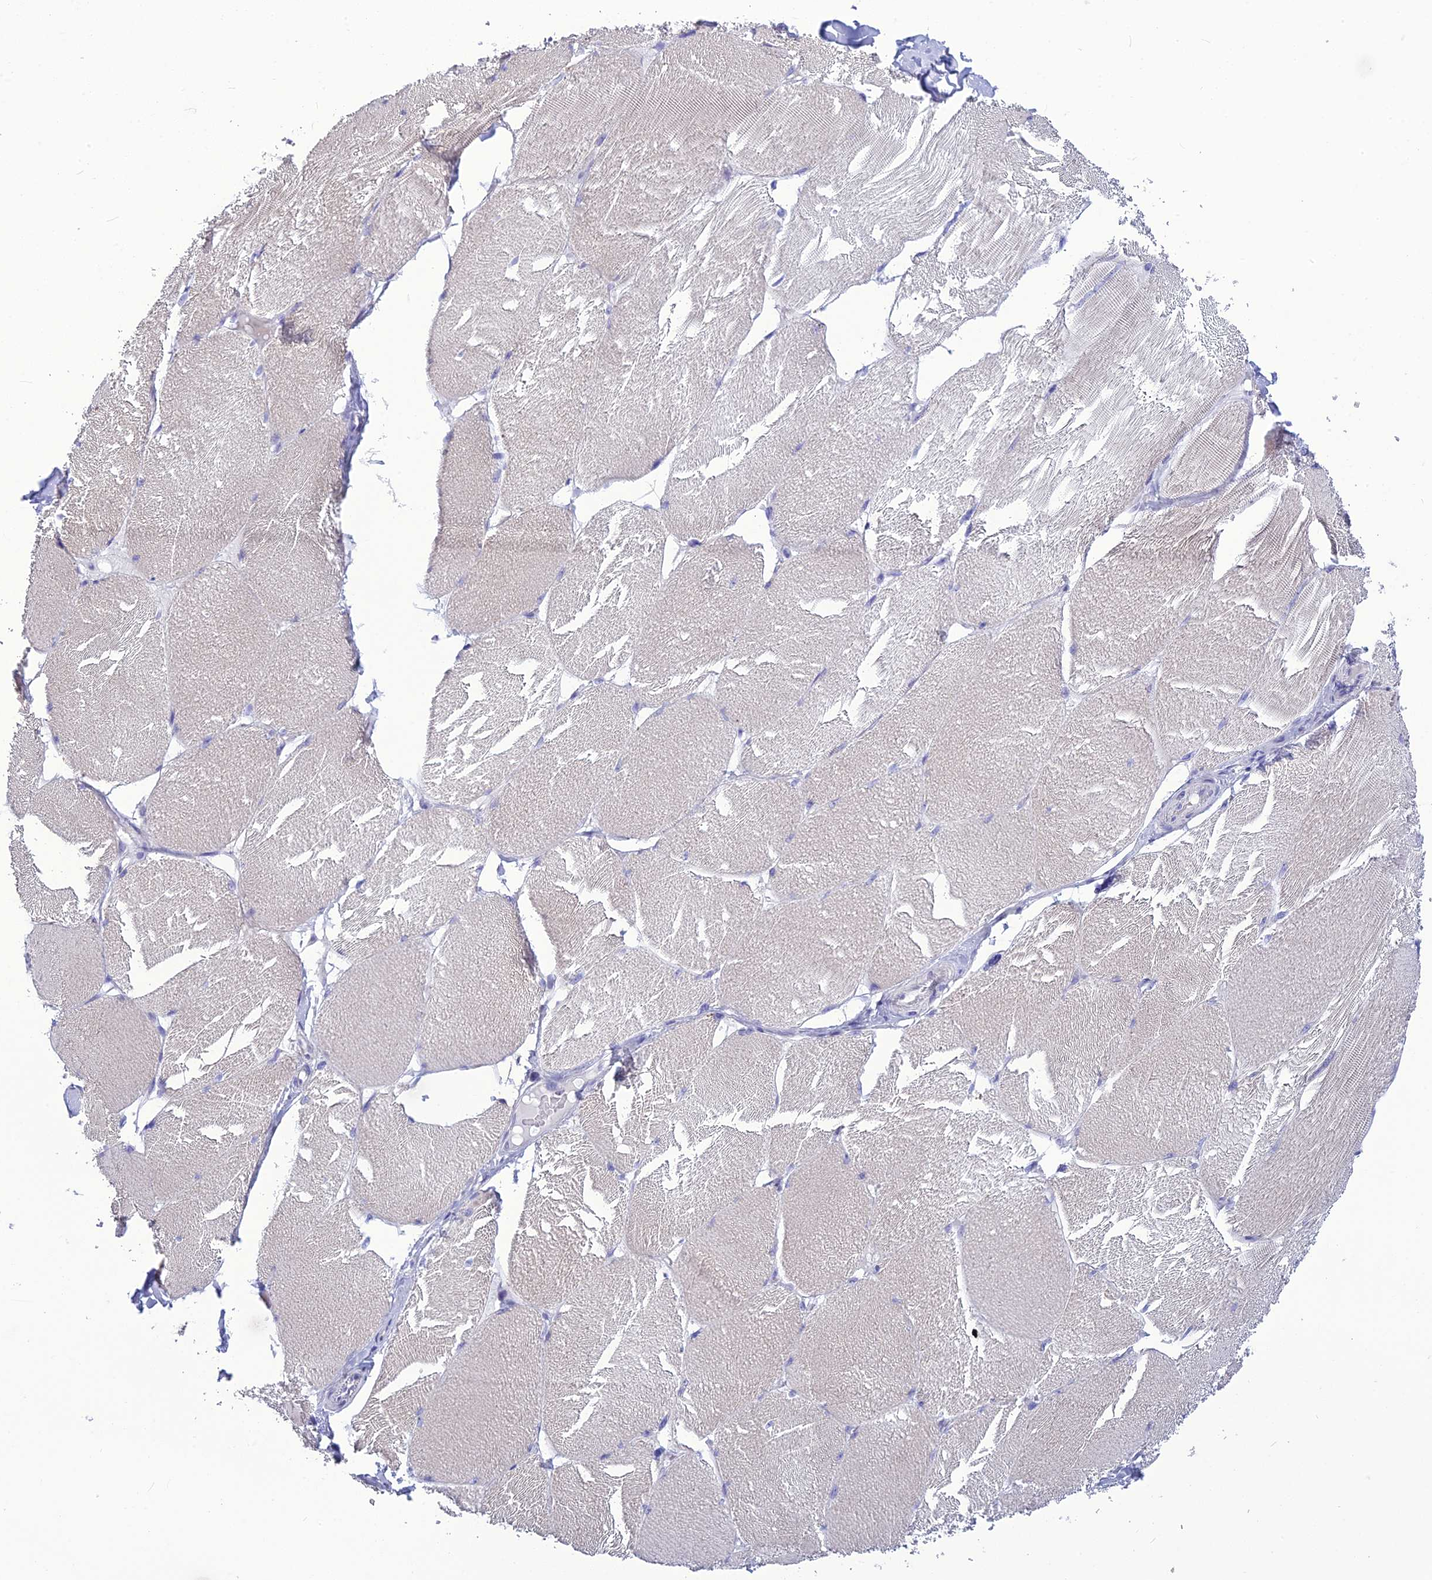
{"staining": {"intensity": "negative", "quantity": "none", "location": "none"}, "tissue": "skeletal muscle", "cell_type": "Myocytes", "image_type": "normal", "snomed": [{"axis": "morphology", "description": "Normal tissue, NOS"}, {"axis": "topography", "description": "Skin"}, {"axis": "topography", "description": "Skeletal muscle"}], "caption": "Immunohistochemical staining of unremarkable skeletal muscle shows no significant staining in myocytes. (DAB immunohistochemistry (IHC) visualized using brightfield microscopy, high magnification).", "gene": "BBS2", "patient": {"sex": "male", "age": 83}}